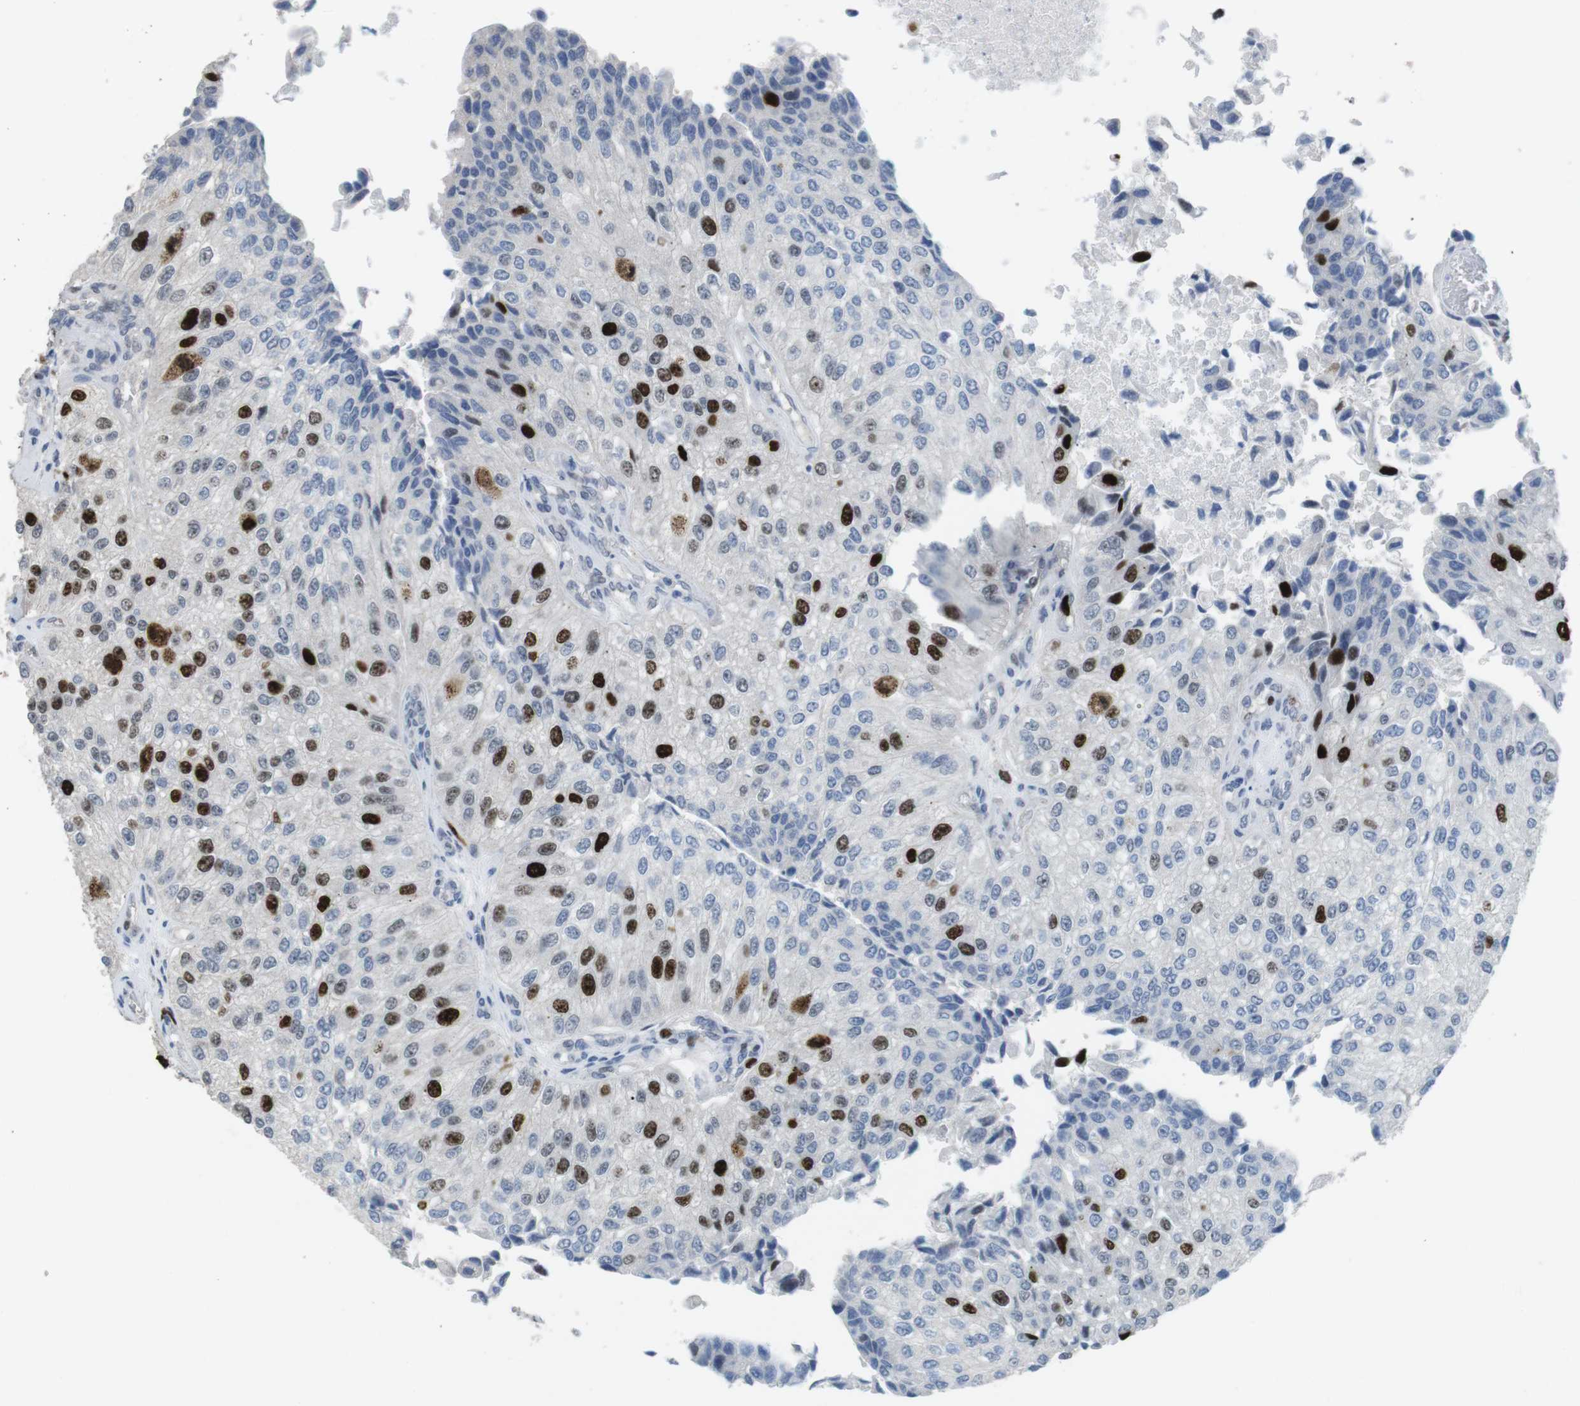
{"staining": {"intensity": "strong", "quantity": "<25%", "location": "nuclear"}, "tissue": "urothelial cancer", "cell_type": "Tumor cells", "image_type": "cancer", "snomed": [{"axis": "morphology", "description": "Urothelial carcinoma, High grade"}, {"axis": "topography", "description": "Kidney"}, {"axis": "topography", "description": "Urinary bladder"}], "caption": "IHC (DAB) staining of urothelial cancer demonstrates strong nuclear protein staining in approximately <25% of tumor cells. The protein of interest is stained brown, and the nuclei are stained in blue (DAB (3,3'-diaminobenzidine) IHC with brightfield microscopy, high magnification).", "gene": "KPNA2", "patient": {"sex": "male", "age": 77}}